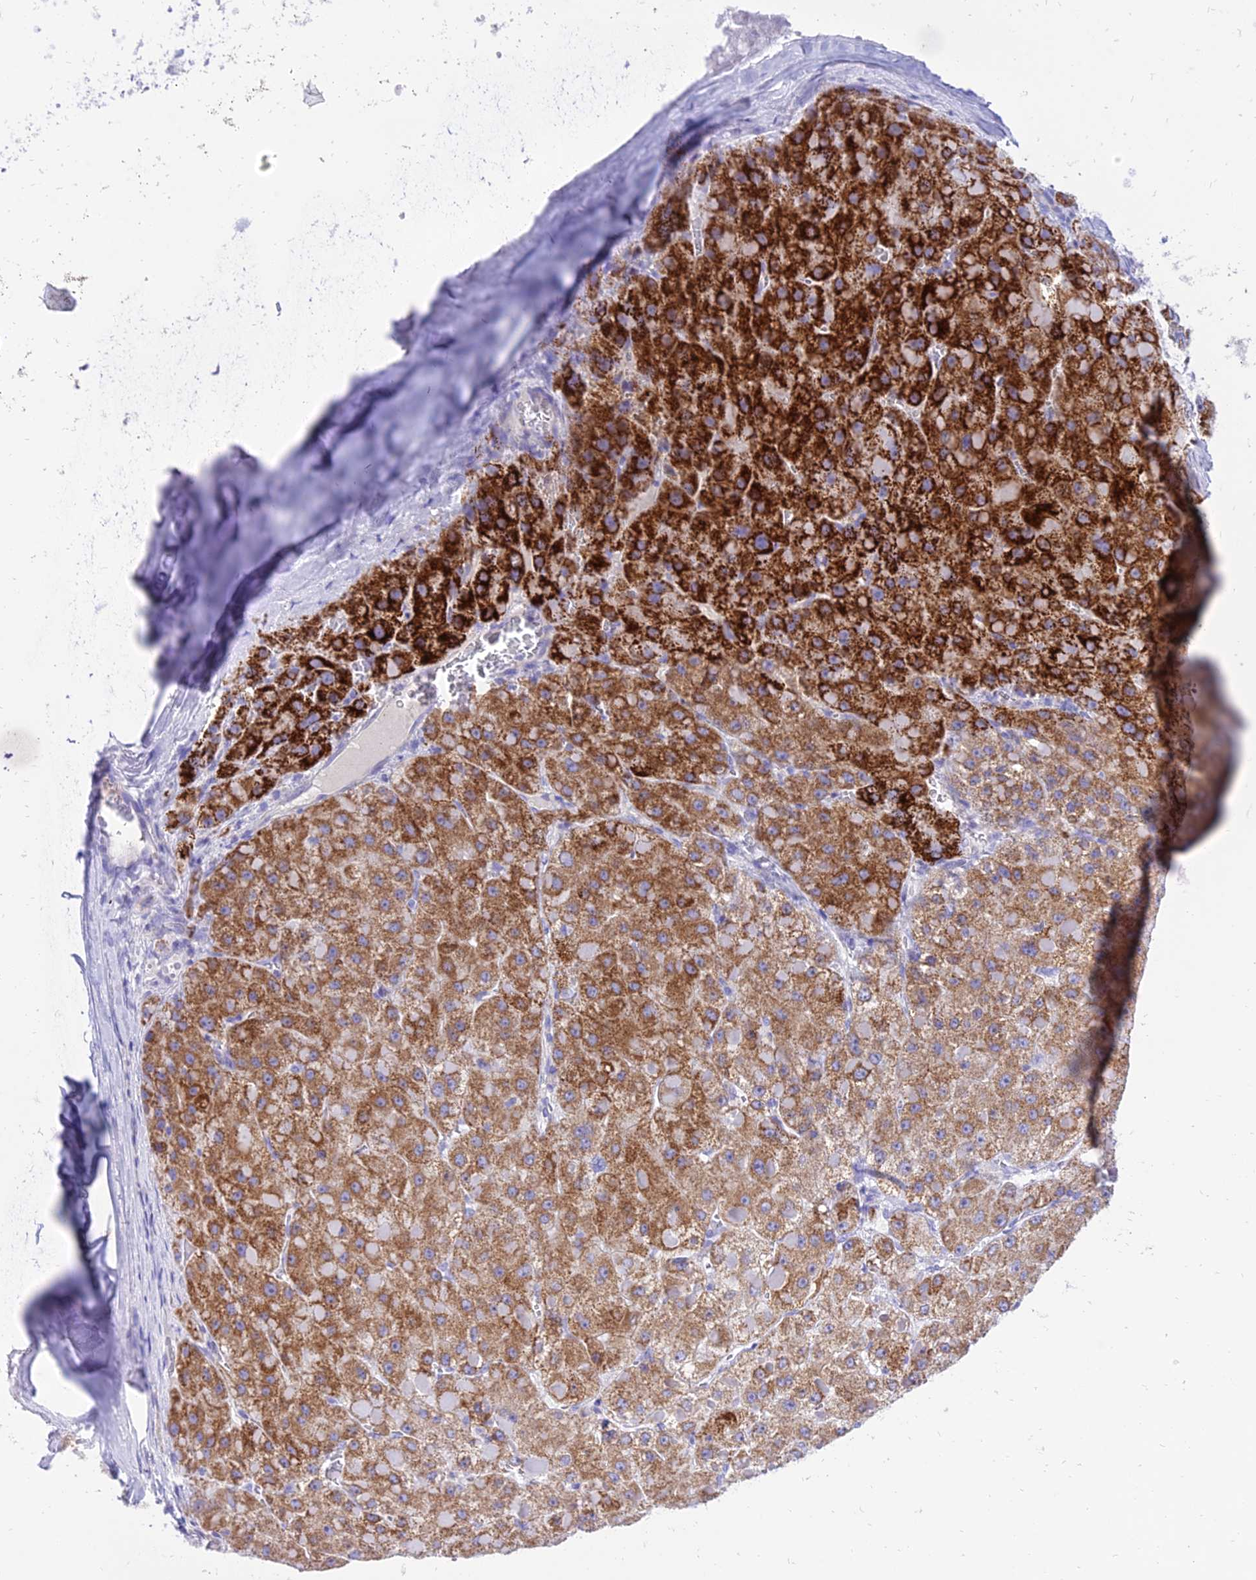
{"staining": {"intensity": "strong", "quantity": ">75%", "location": "cytoplasmic/membranous"}, "tissue": "liver cancer", "cell_type": "Tumor cells", "image_type": "cancer", "snomed": [{"axis": "morphology", "description": "Carcinoma, Hepatocellular, NOS"}, {"axis": "topography", "description": "Liver"}], "caption": "Liver hepatocellular carcinoma stained for a protein (brown) reveals strong cytoplasmic/membranous positive positivity in about >75% of tumor cells.", "gene": "PKN3", "patient": {"sex": "female", "age": 73}}